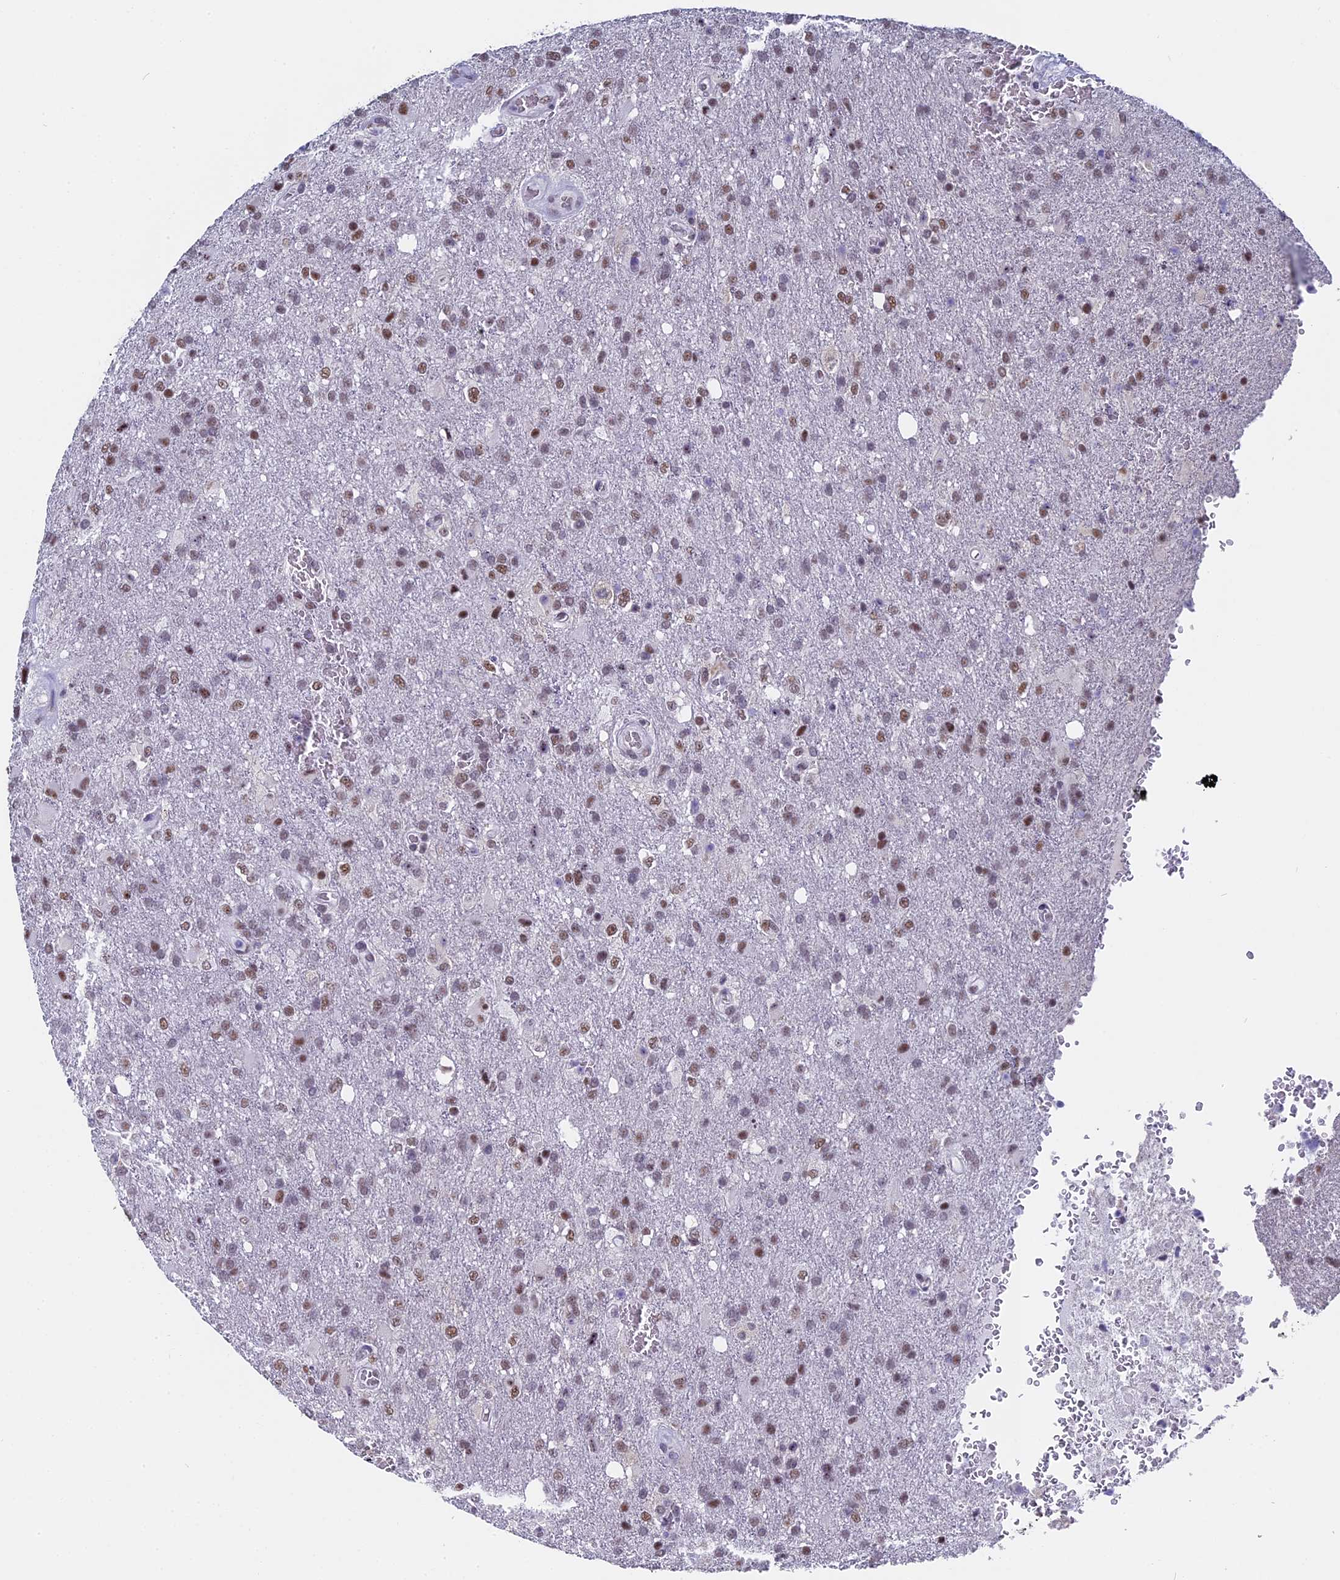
{"staining": {"intensity": "moderate", "quantity": "25%-75%", "location": "nuclear"}, "tissue": "glioma", "cell_type": "Tumor cells", "image_type": "cancer", "snomed": [{"axis": "morphology", "description": "Glioma, malignant, High grade"}, {"axis": "topography", "description": "Brain"}], "caption": "This micrograph displays immunohistochemistry (IHC) staining of human glioma, with medium moderate nuclear staining in approximately 25%-75% of tumor cells.", "gene": "CD2BP2", "patient": {"sex": "female", "age": 74}}